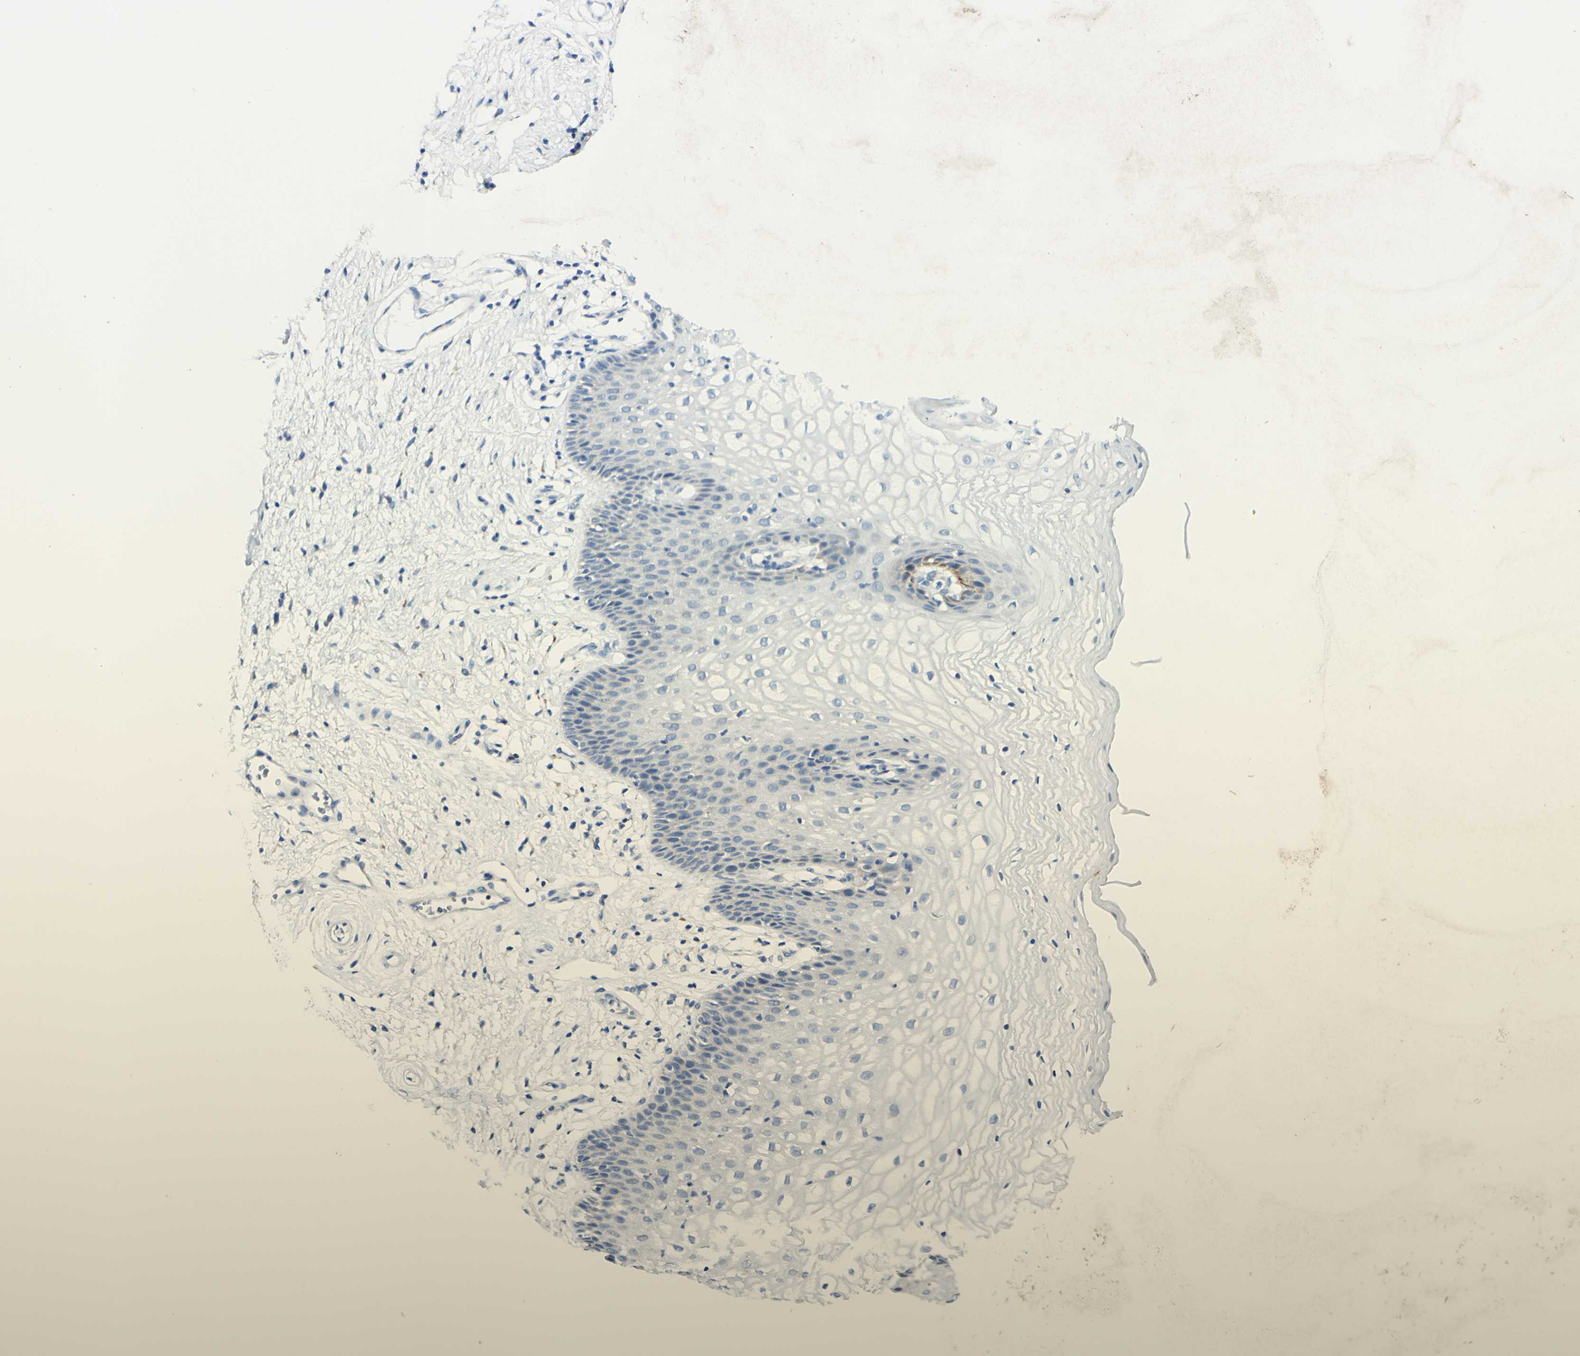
{"staining": {"intensity": "negative", "quantity": "none", "location": "none"}, "tissue": "vagina", "cell_type": "Squamous epithelial cells", "image_type": "normal", "snomed": [{"axis": "morphology", "description": "Normal tissue, NOS"}, {"axis": "topography", "description": "Vagina"}], "caption": "This is a photomicrograph of IHC staining of unremarkable vagina, which shows no staining in squamous epithelial cells. The staining is performed using DAB (3,3'-diaminobenzidine) brown chromogen with nuclei counter-stained in using hematoxylin.", "gene": "FGF4", "patient": {"sex": "female", "age": 34}}